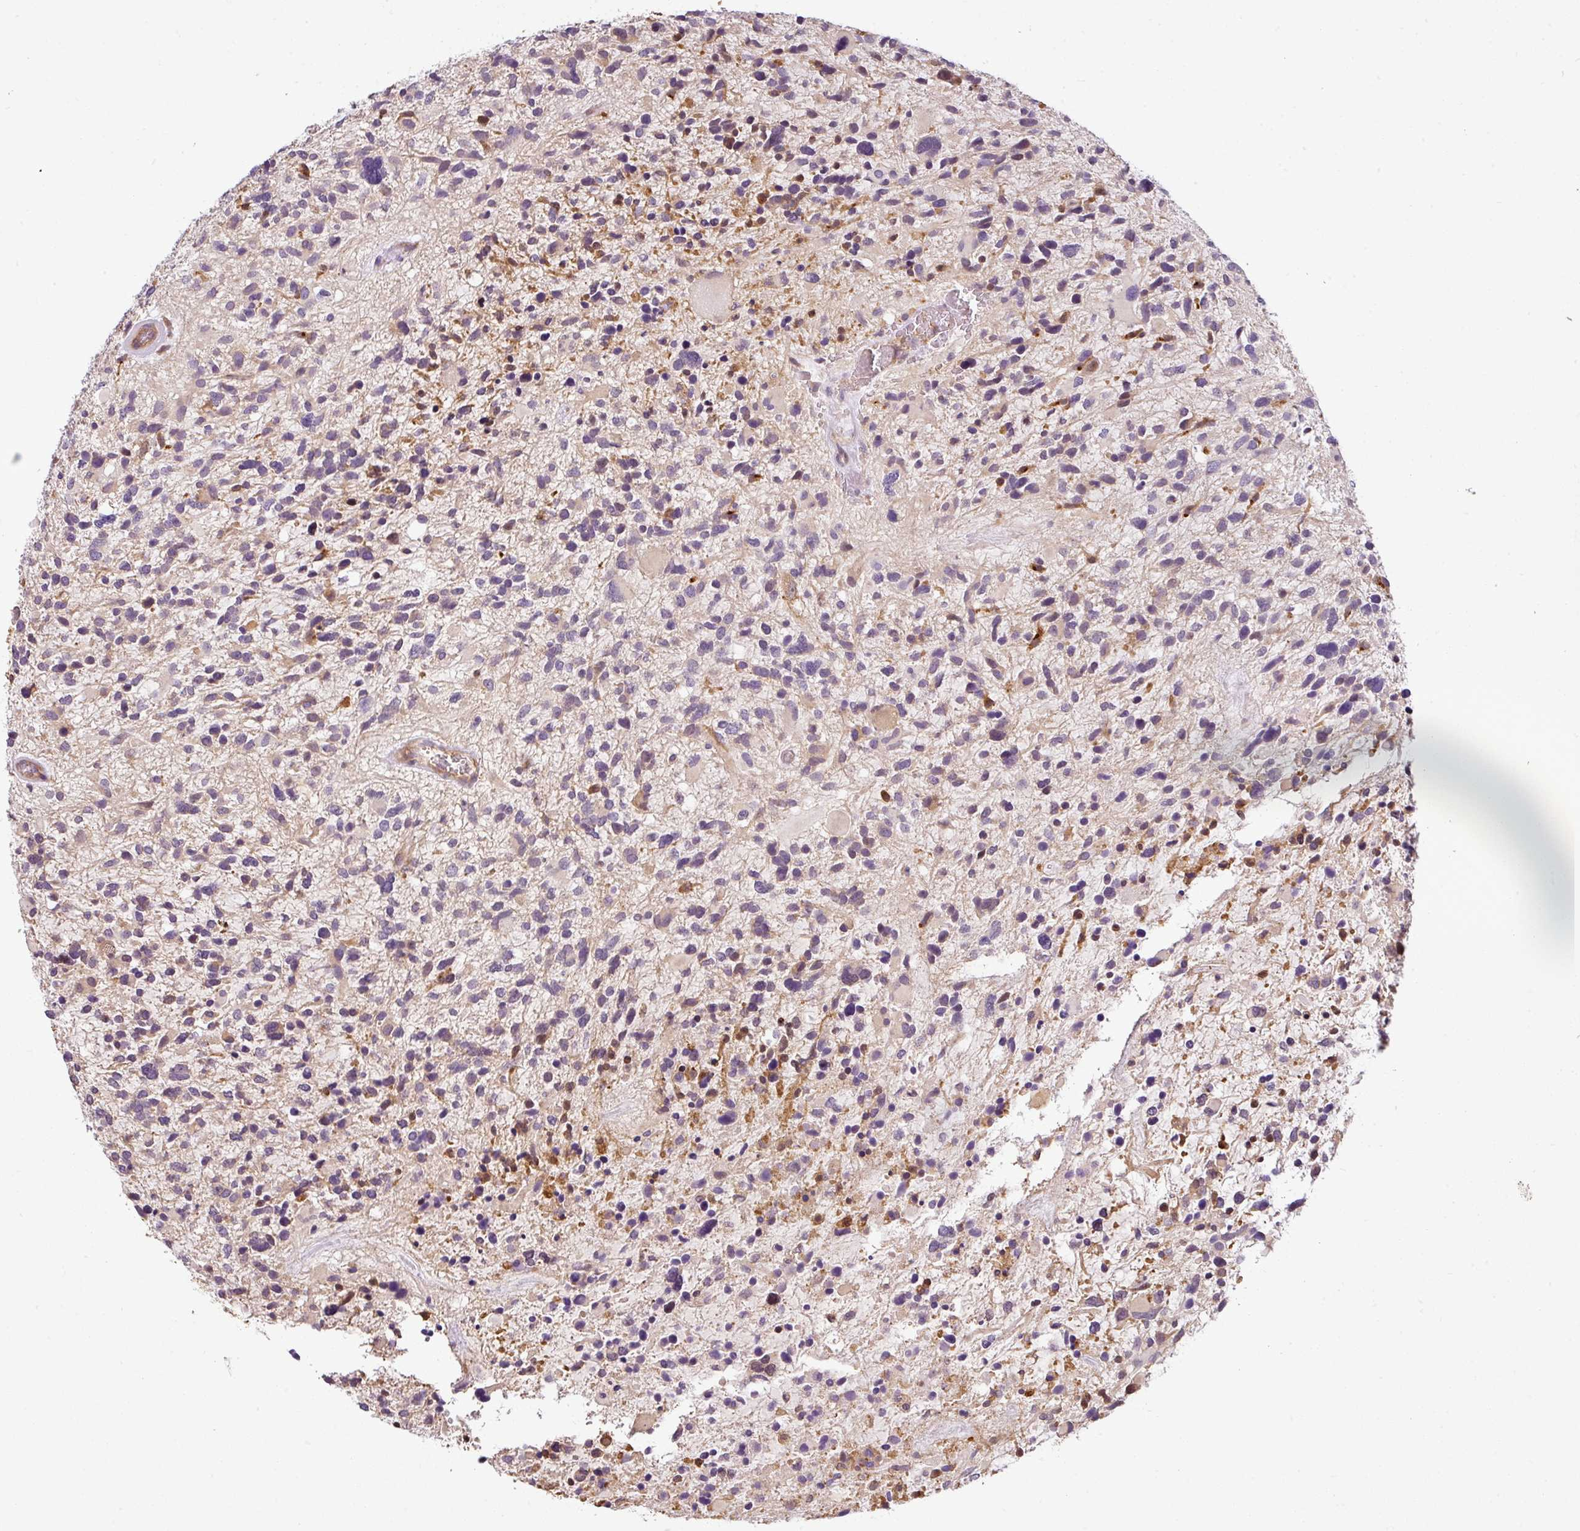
{"staining": {"intensity": "weak", "quantity": "<25%", "location": "cytoplasmic/membranous"}, "tissue": "glioma", "cell_type": "Tumor cells", "image_type": "cancer", "snomed": [{"axis": "morphology", "description": "Glioma, malignant, High grade"}, {"axis": "topography", "description": "Brain"}], "caption": "Immunohistochemical staining of high-grade glioma (malignant) displays no significant expression in tumor cells.", "gene": "ANKRD18A", "patient": {"sex": "female", "age": 11}}